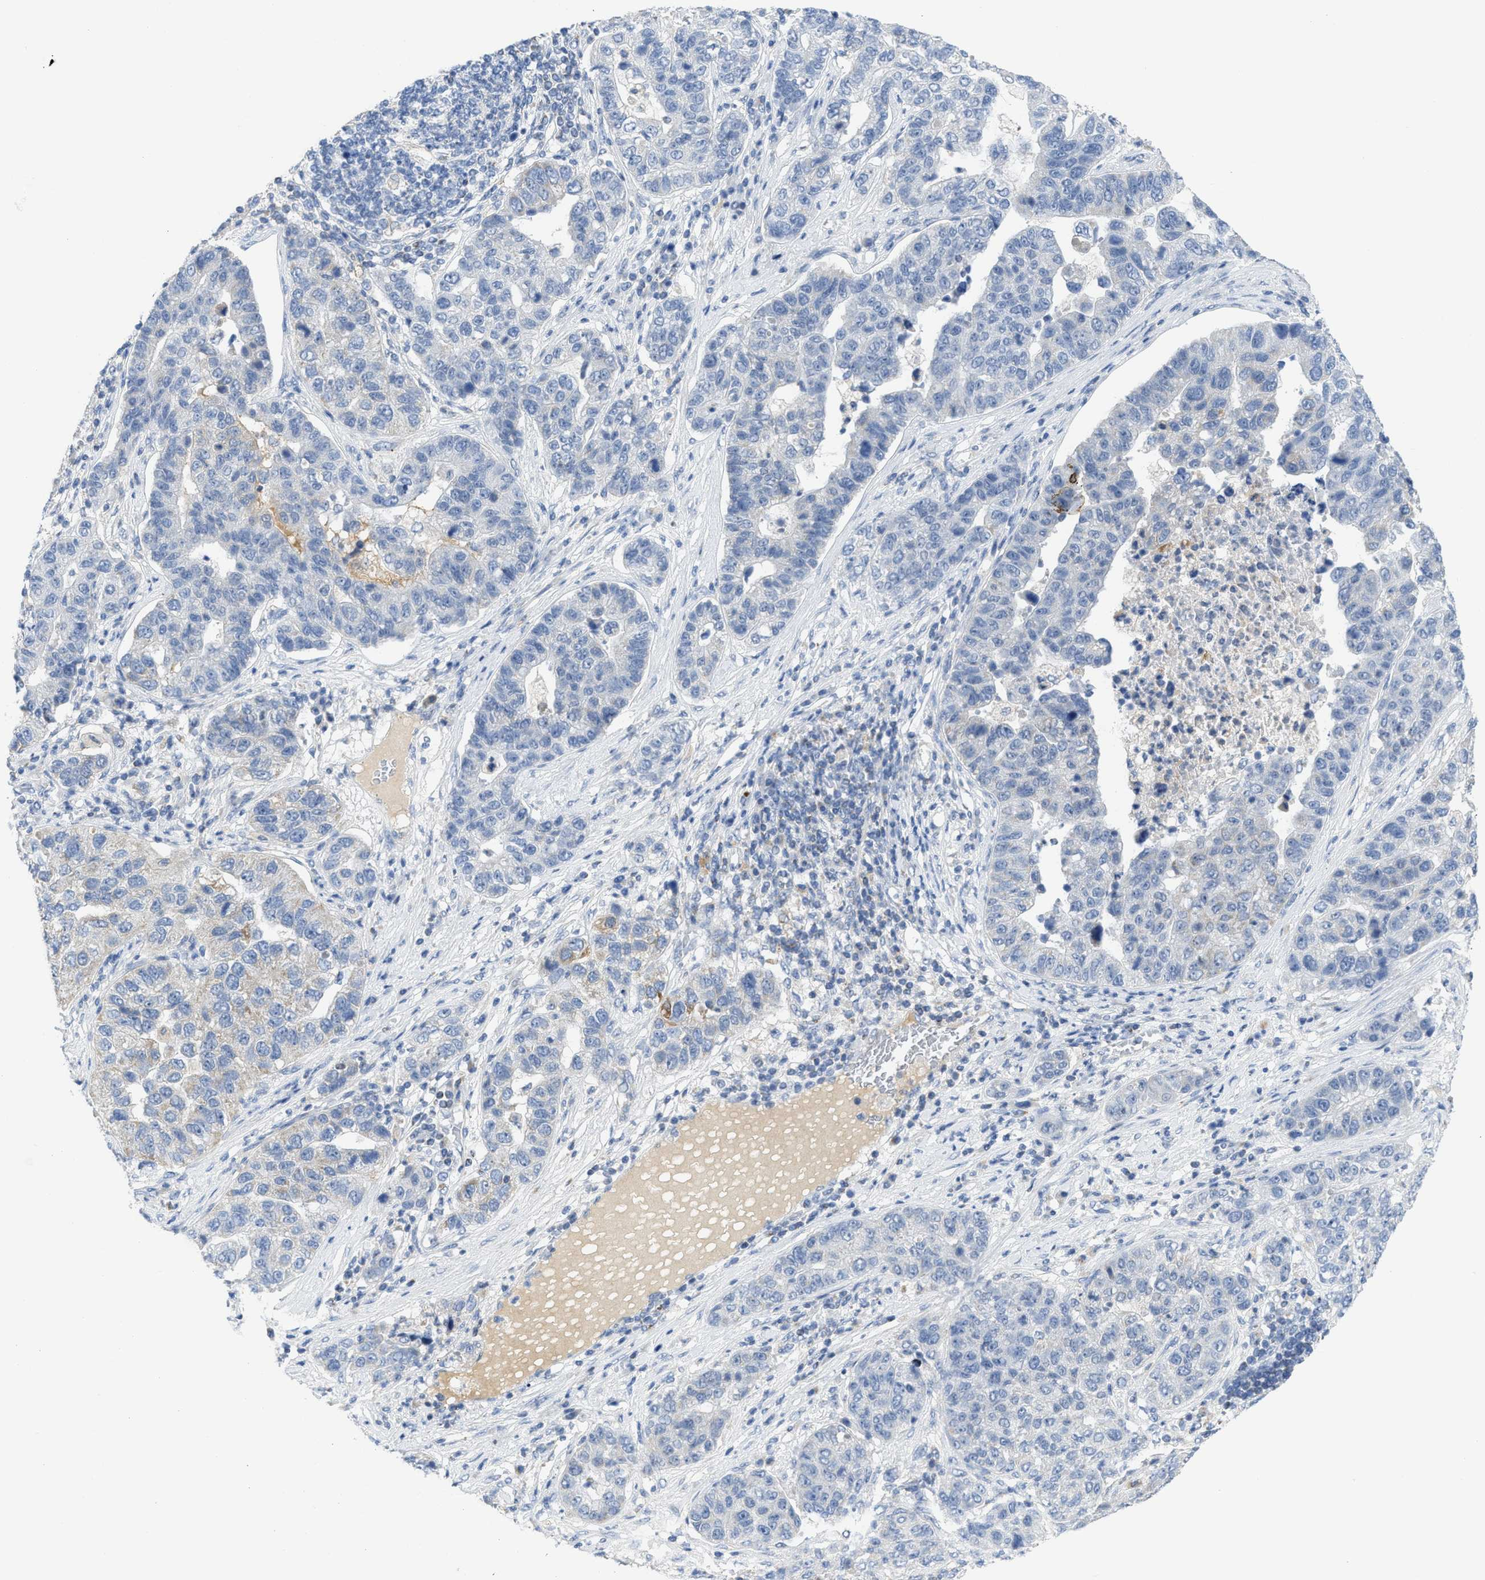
{"staining": {"intensity": "negative", "quantity": "none", "location": "none"}, "tissue": "pancreatic cancer", "cell_type": "Tumor cells", "image_type": "cancer", "snomed": [{"axis": "morphology", "description": "Adenocarcinoma, NOS"}, {"axis": "topography", "description": "Pancreas"}], "caption": "This micrograph is of adenocarcinoma (pancreatic) stained with immunohistochemistry to label a protein in brown with the nuclei are counter-stained blue. There is no staining in tumor cells.", "gene": "GATD3", "patient": {"sex": "female", "age": 61}}